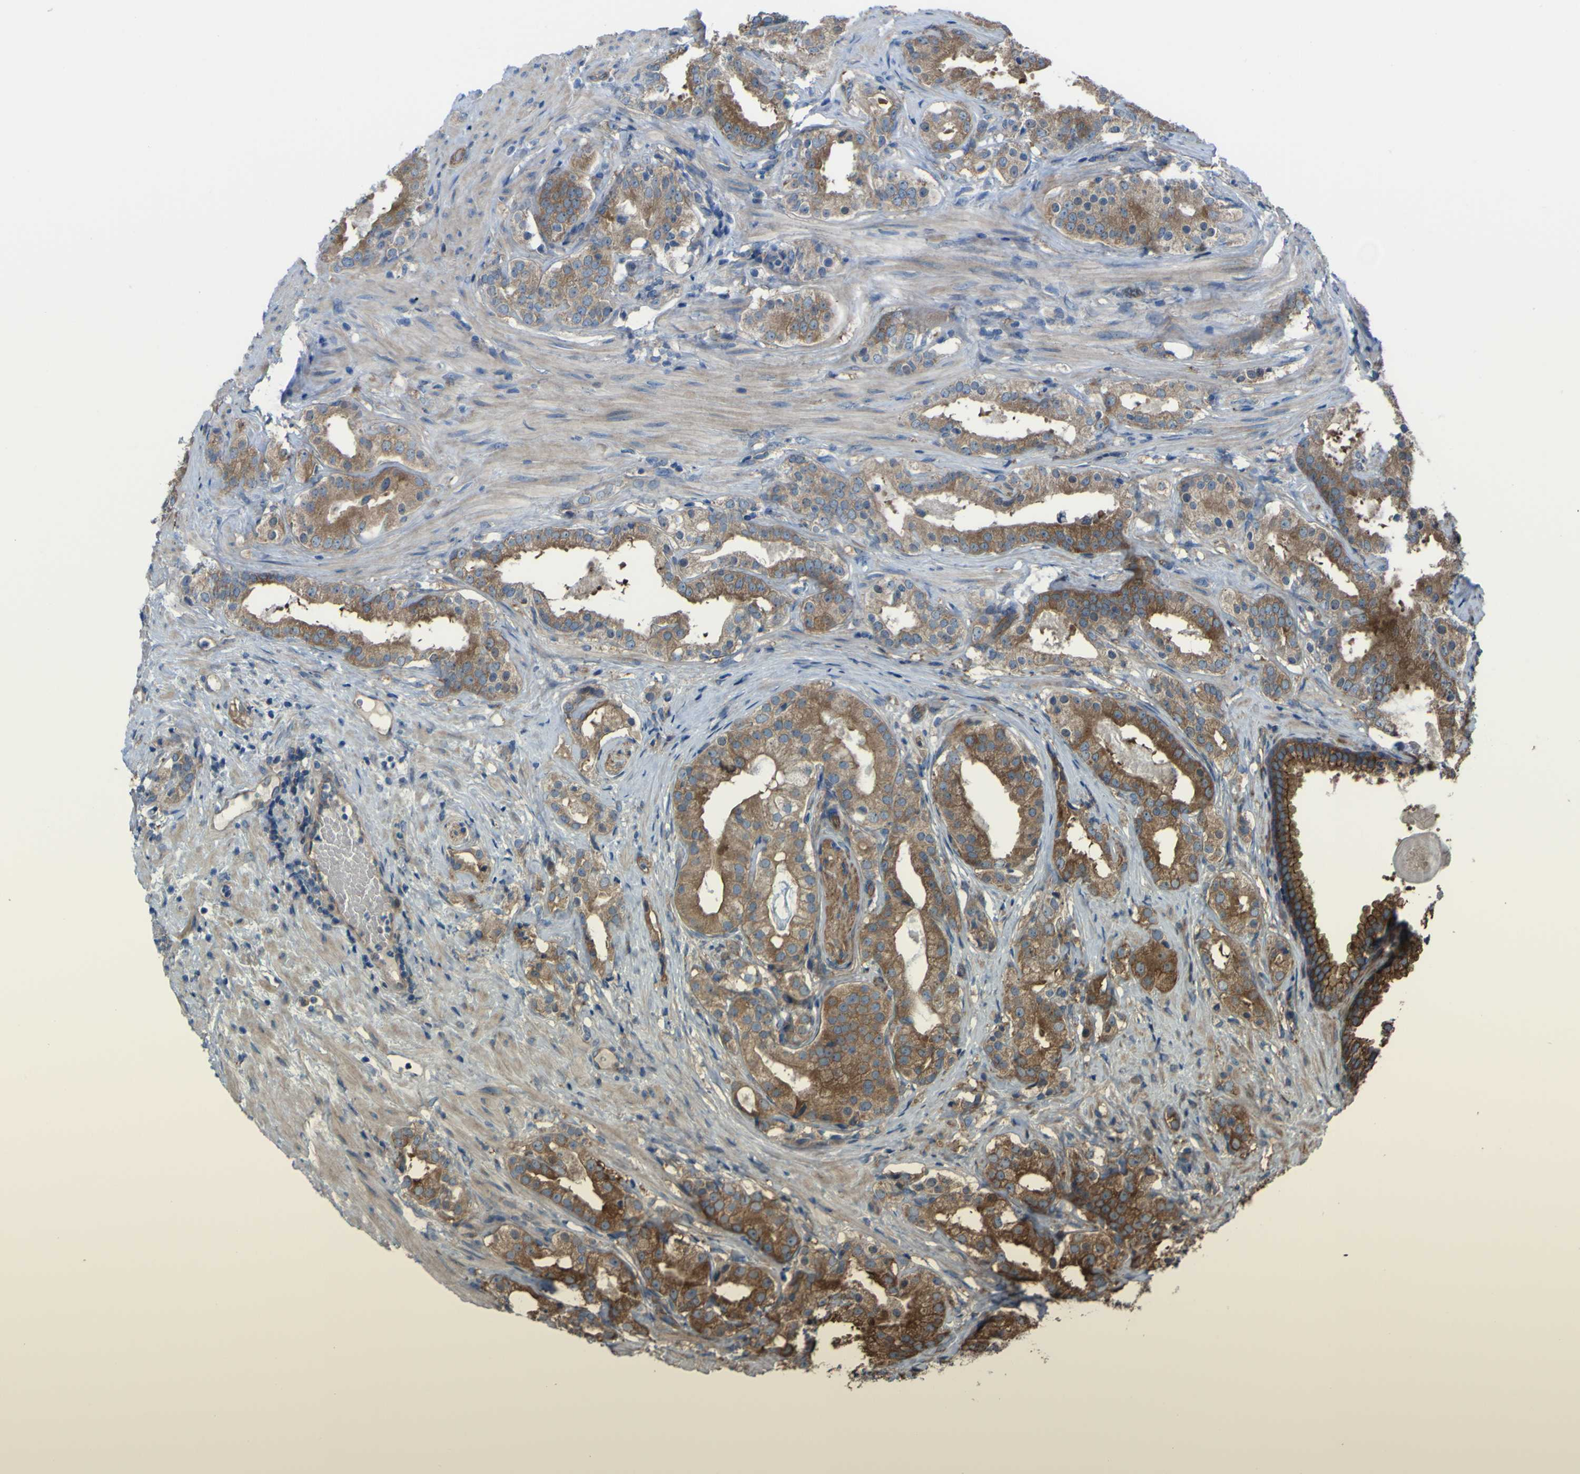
{"staining": {"intensity": "moderate", "quantity": ">75%", "location": "cytoplasmic/membranous"}, "tissue": "prostate cancer", "cell_type": "Tumor cells", "image_type": "cancer", "snomed": [{"axis": "morphology", "description": "Adenocarcinoma, Low grade"}, {"axis": "topography", "description": "Prostate"}], "caption": "The image displays immunohistochemical staining of adenocarcinoma (low-grade) (prostate). There is moderate cytoplasmic/membranous expression is identified in about >75% of tumor cells.", "gene": "FBXO30", "patient": {"sex": "male", "age": 59}}